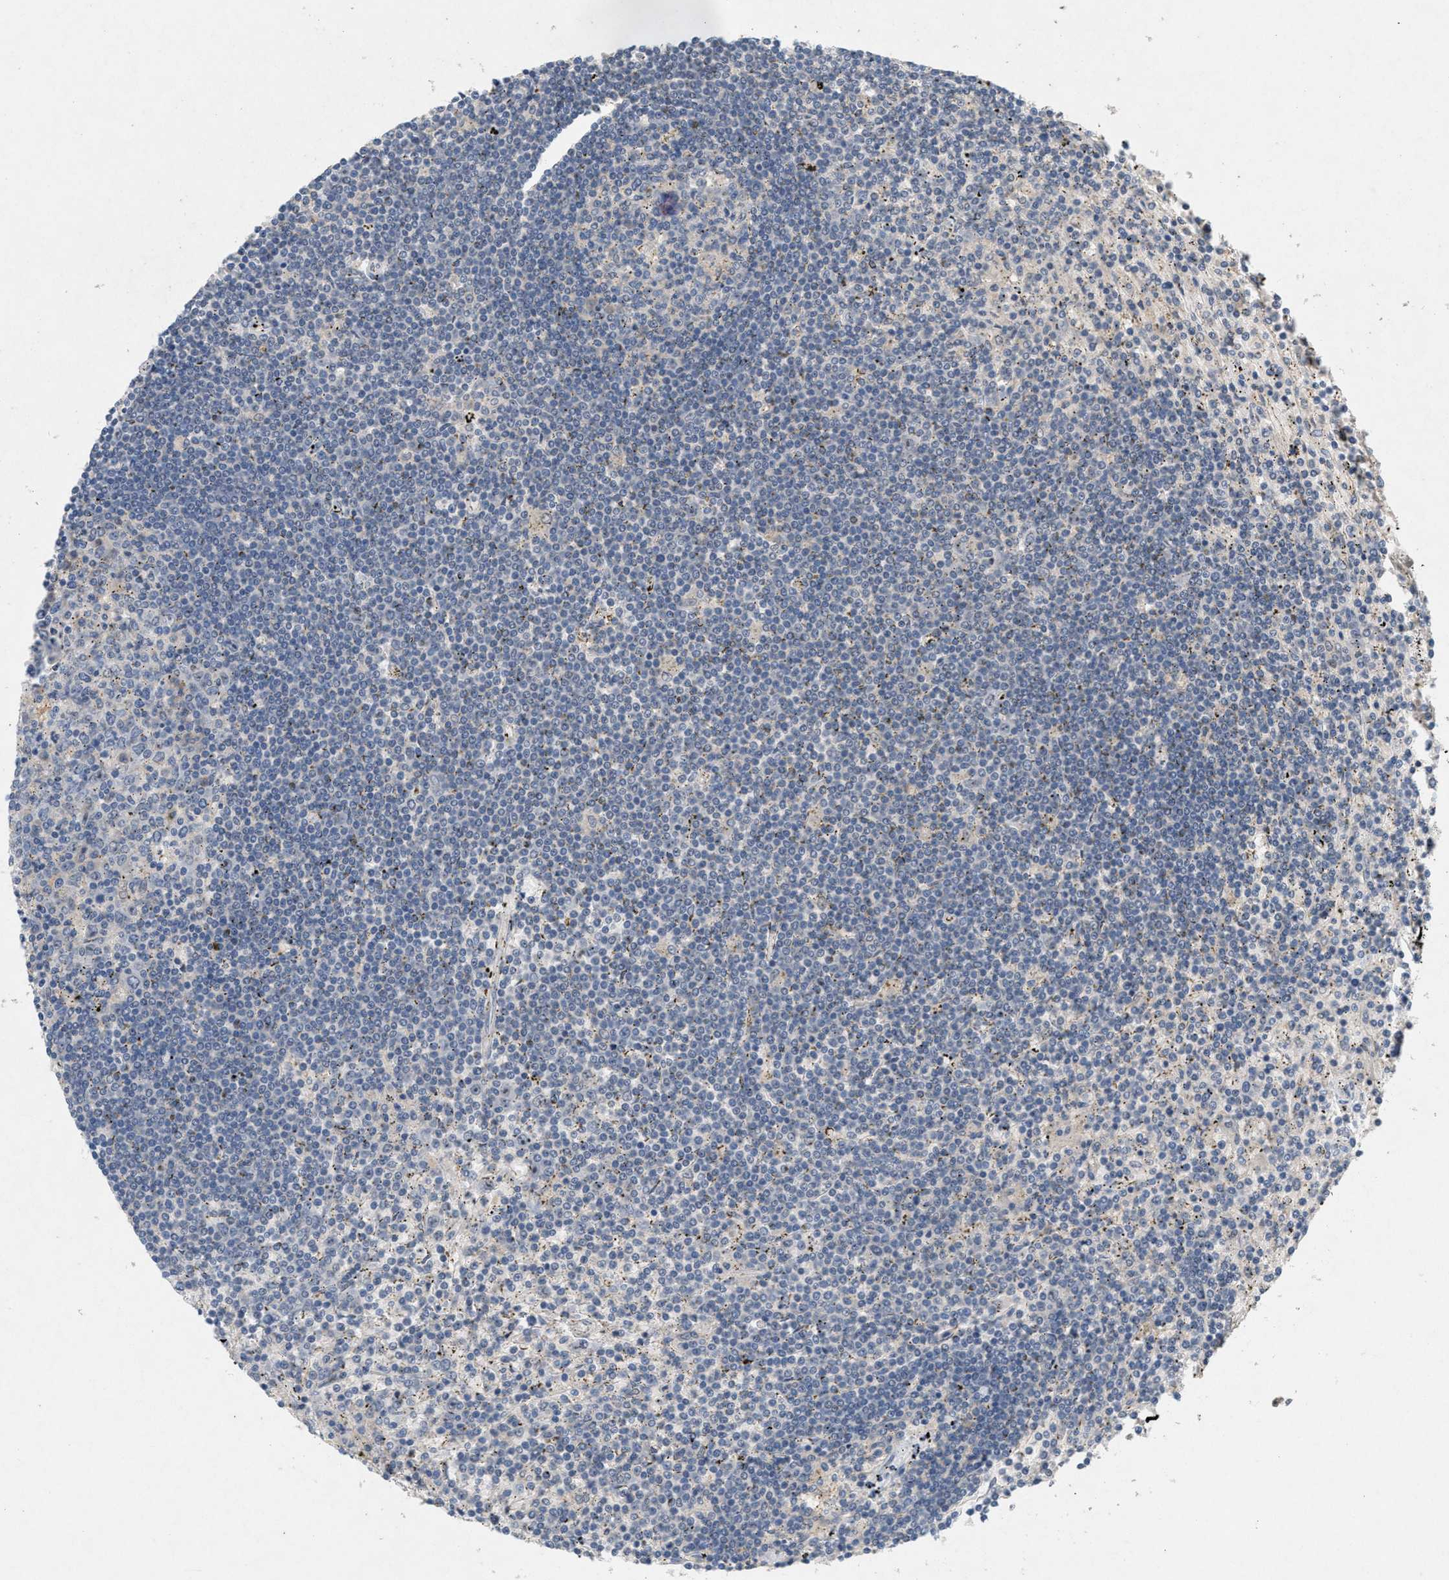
{"staining": {"intensity": "negative", "quantity": "none", "location": "none"}, "tissue": "lymphoma", "cell_type": "Tumor cells", "image_type": "cancer", "snomed": [{"axis": "morphology", "description": "Malignant lymphoma, non-Hodgkin's type, Low grade"}, {"axis": "topography", "description": "Spleen"}], "caption": "Tumor cells show no significant protein staining in malignant lymphoma, non-Hodgkin's type (low-grade).", "gene": "DCAF7", "patient": {"sex": "male", "age": 76}}